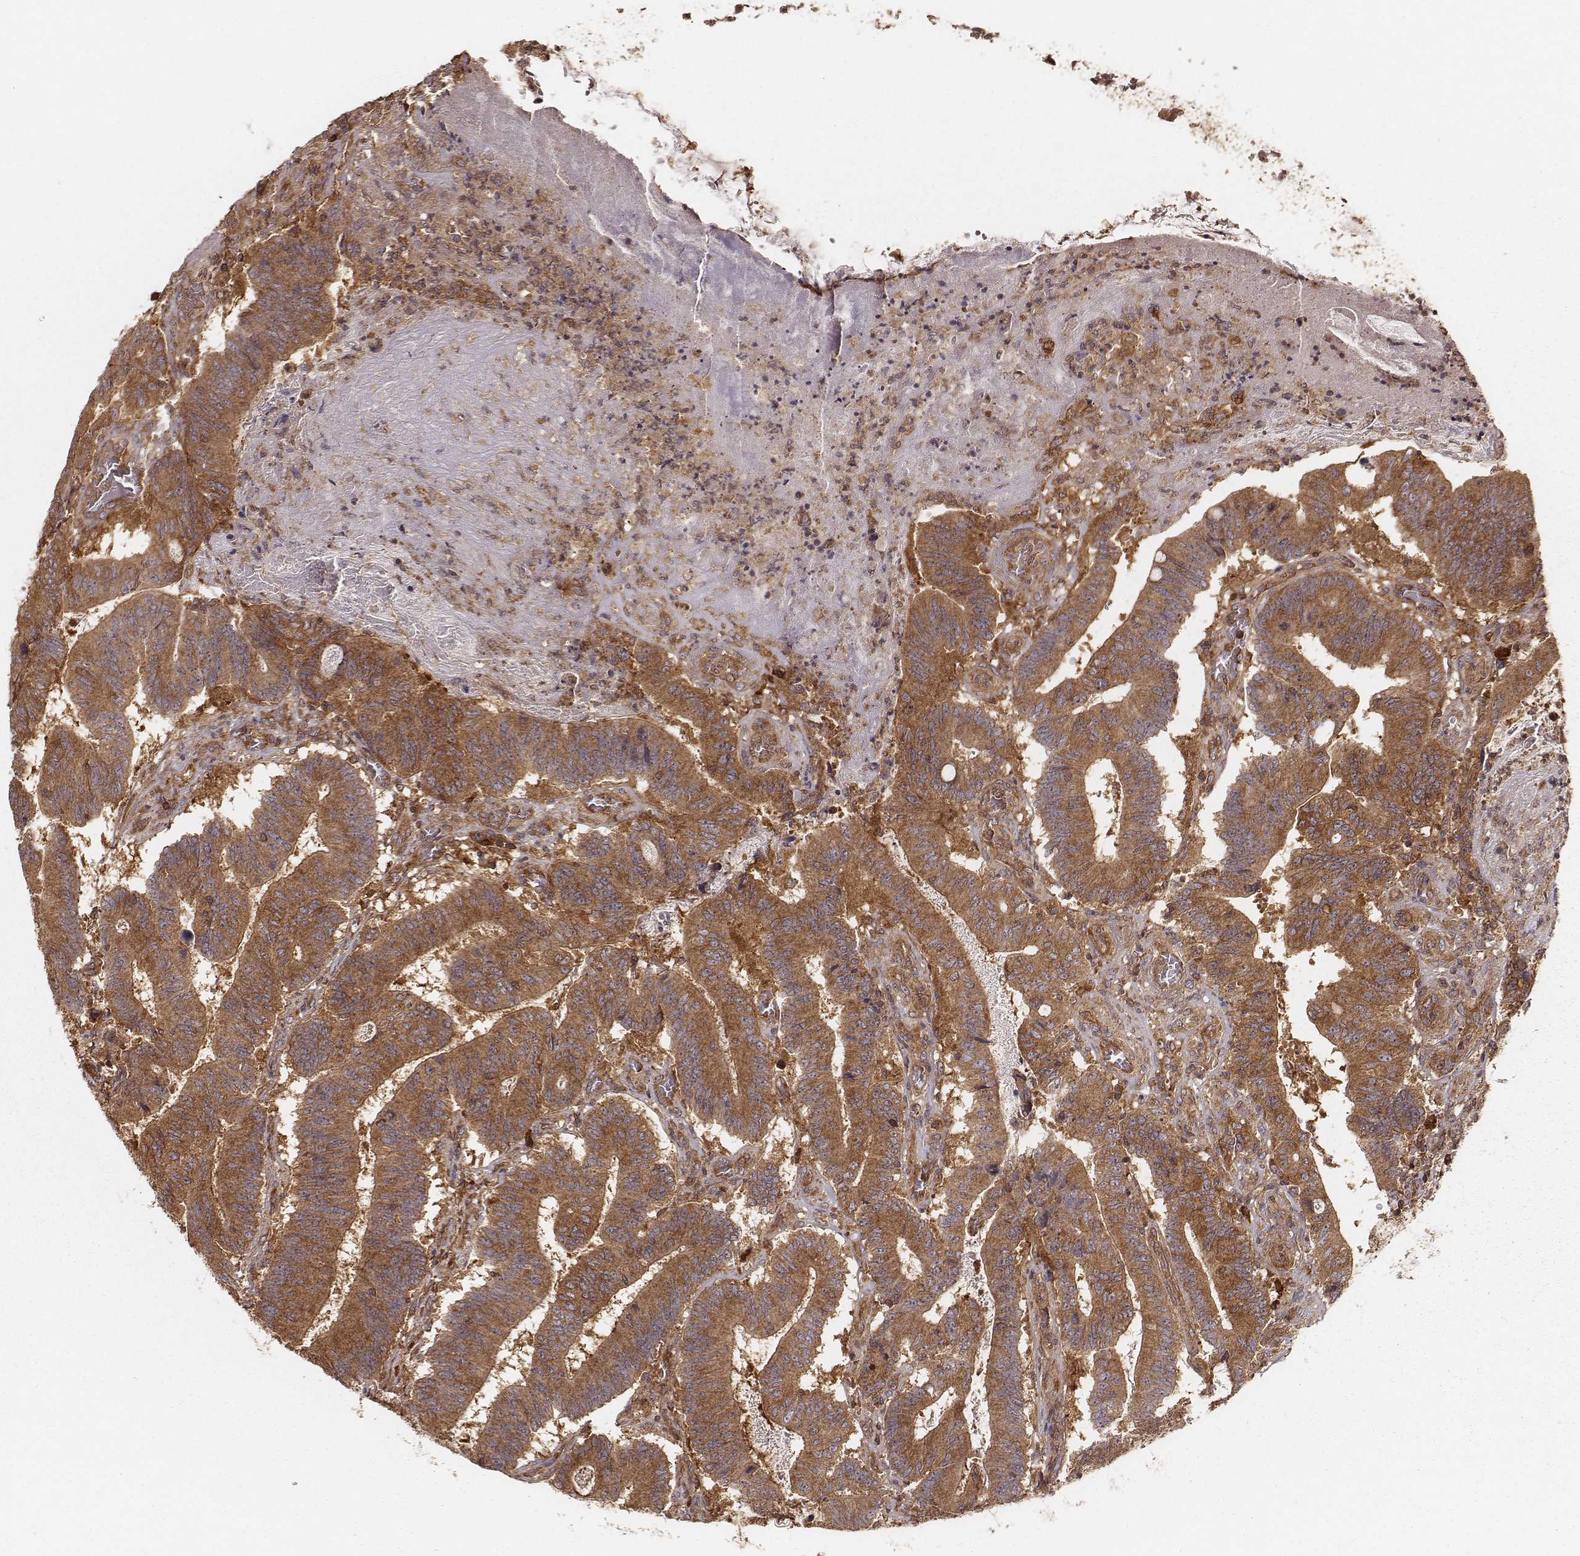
{"staining": {"intensity": "moderate", "quantity": ">75%", "location": "cytoplasmic/membranous"}, "tissue": "colorectal cancer", "cell_type": "Tumor cells", "image_type": "cancer", "snomed": [{"axis": "morphology", "description": "Adenocarcinoma, NOS"}, {"axis": "topography", "description": "Colon"}], "caption": "Brown immunohistochemical staining in adenocarcinoma (colorectal) reveals moderate cytoplasmic/membranous staining in approximately >75% of tumor cells.", "gene": "CARS1", "patient": {"sex": "female", "age": 70}}